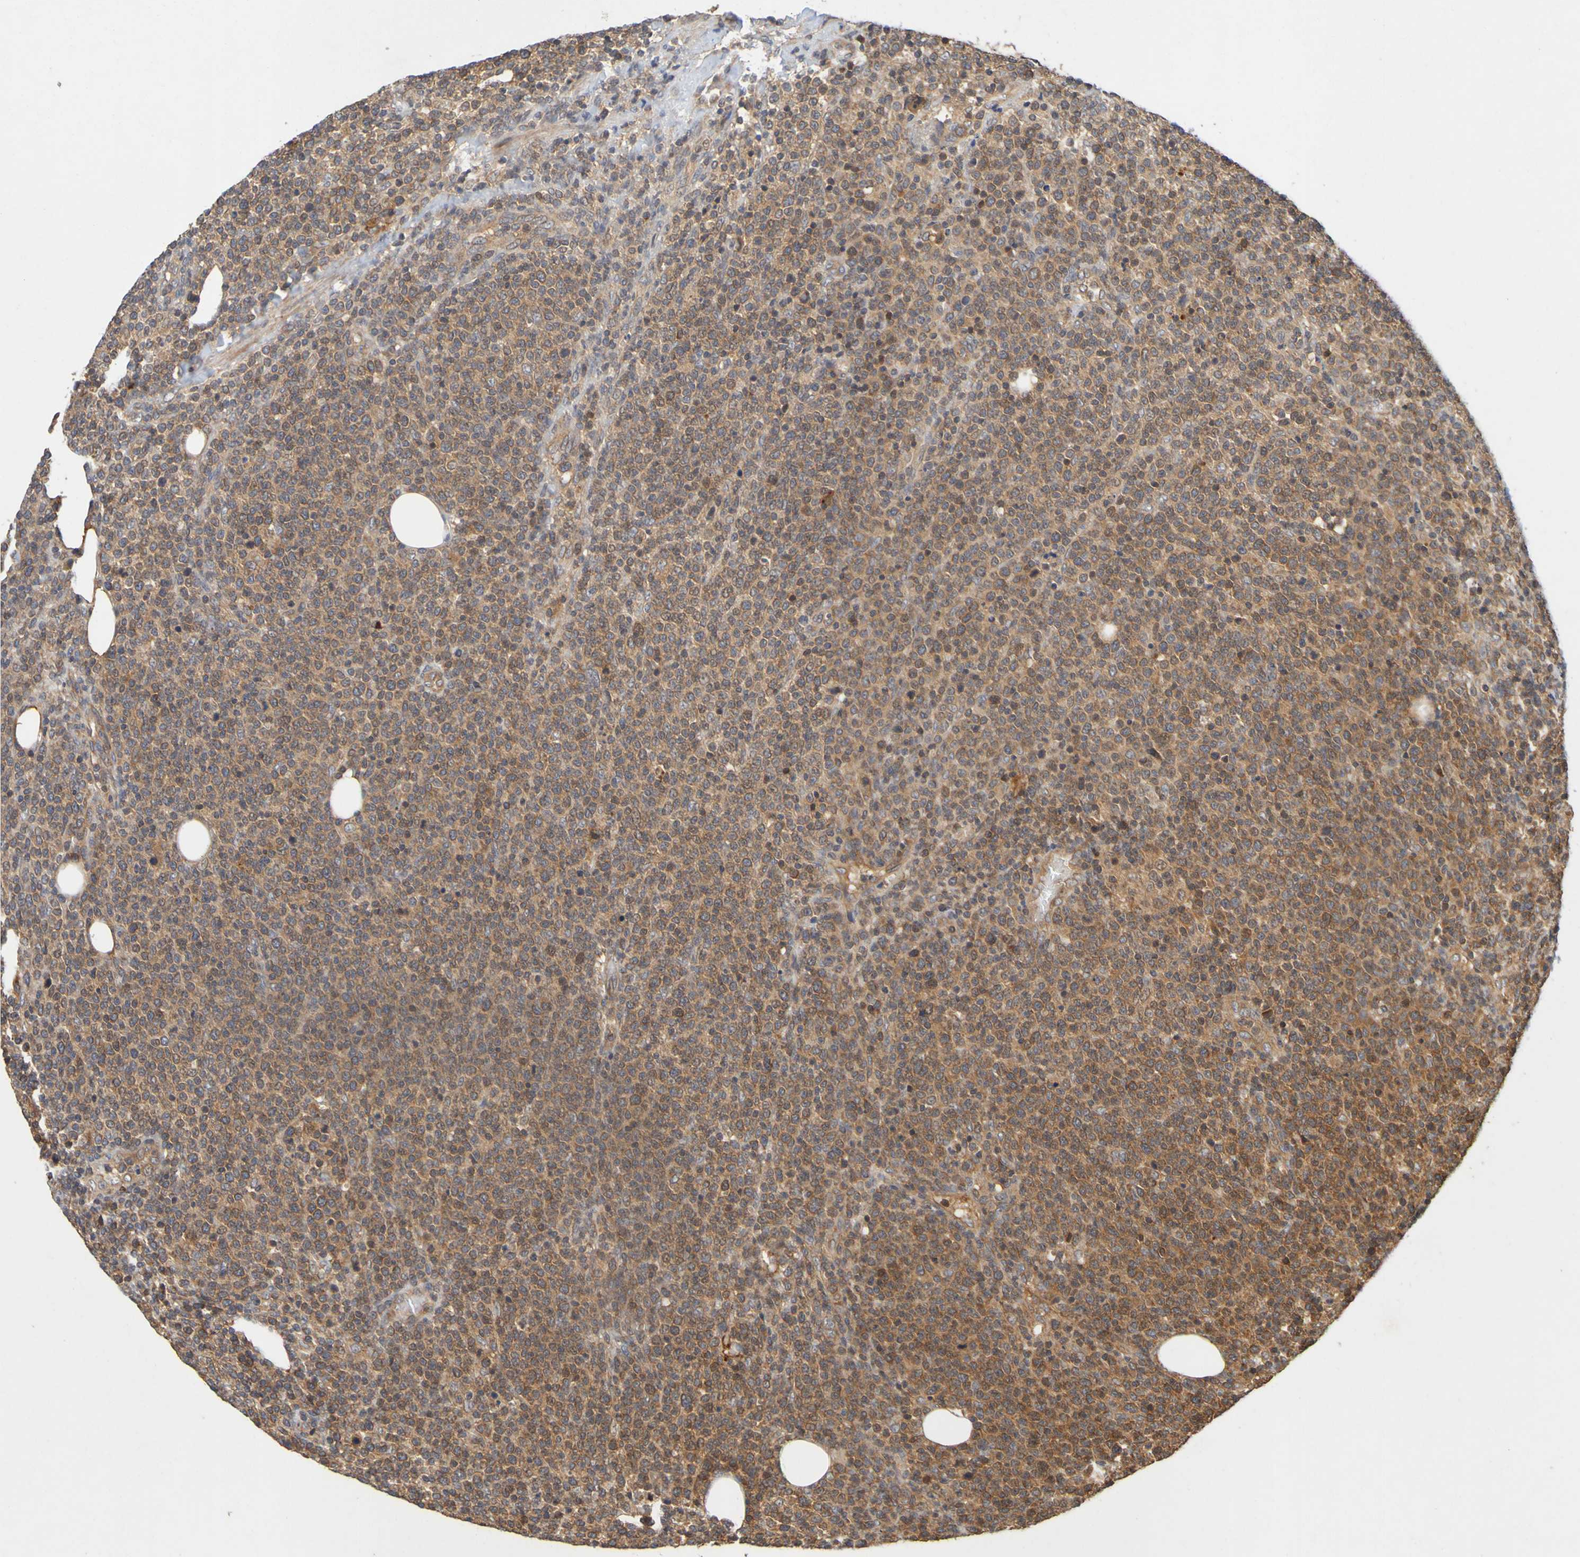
{"staining": {"intensity": "moderate", "quantity": "25%-75%", "location": "cytoplasmic/membranous"}, "tissue": "lymphoma", "cell_type": "Tumor cells", "image_type": "cancer", "snomed": [{"axis": "morphology", "description": "Malignant lymphoma, non-Hodgkin's type, High grade"}, {"axis": "topography", "description": "Lymph node"}], "caption": "Moderate cytoplasmic/membranous expression for a protein is present in approximately 25%-75% of tumor cells of lymphoma using IHC.", "gene": "OCRL", "patient": {"sex": "male", "age": 61}}